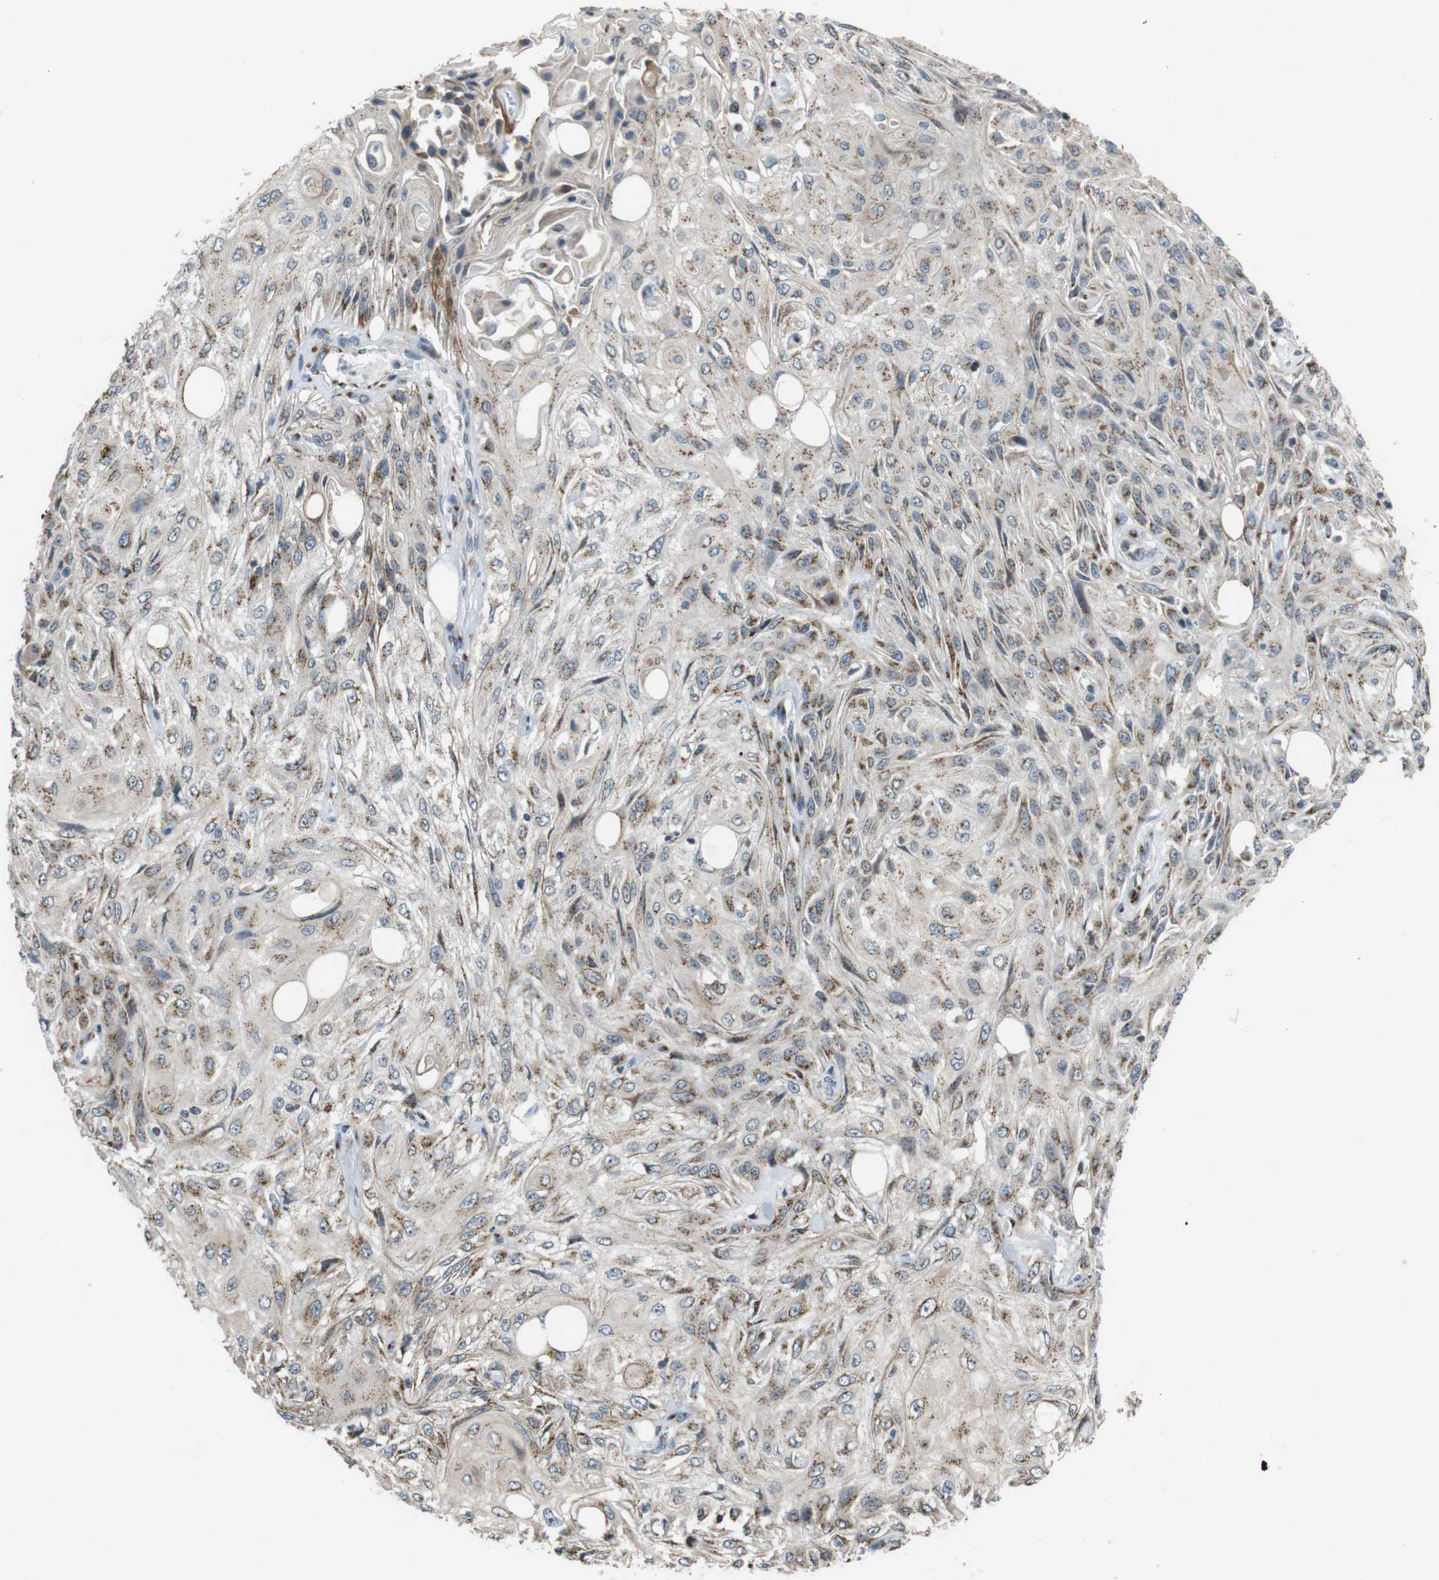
{"staining": {"intensity": "moderate", "quantity": ">75%", "location": "cytoplasmic/membranous"}, "tissue": "skin cancer", "cell_type": "Tumor cells", "image_type": "cancer", "snomed": [{"axis": "morphology", "description": "Squamous cell carcinoma, NOS"}, {"axis": "topography", "description": "Skin"}], "caption": "The photomicrograph reveals a brown stain indicating the presence of a protein in the cytoplasmic/membranous of tumor cells in skin cancer. The staining was performed using DAB (3,3'-diaminobenzidine), with brown indicating positive protein expression. Nuclei are stained blue with hematoxylin.", "gene": "ZFPL1", "patient": {"sex": "male", "age": 75}}